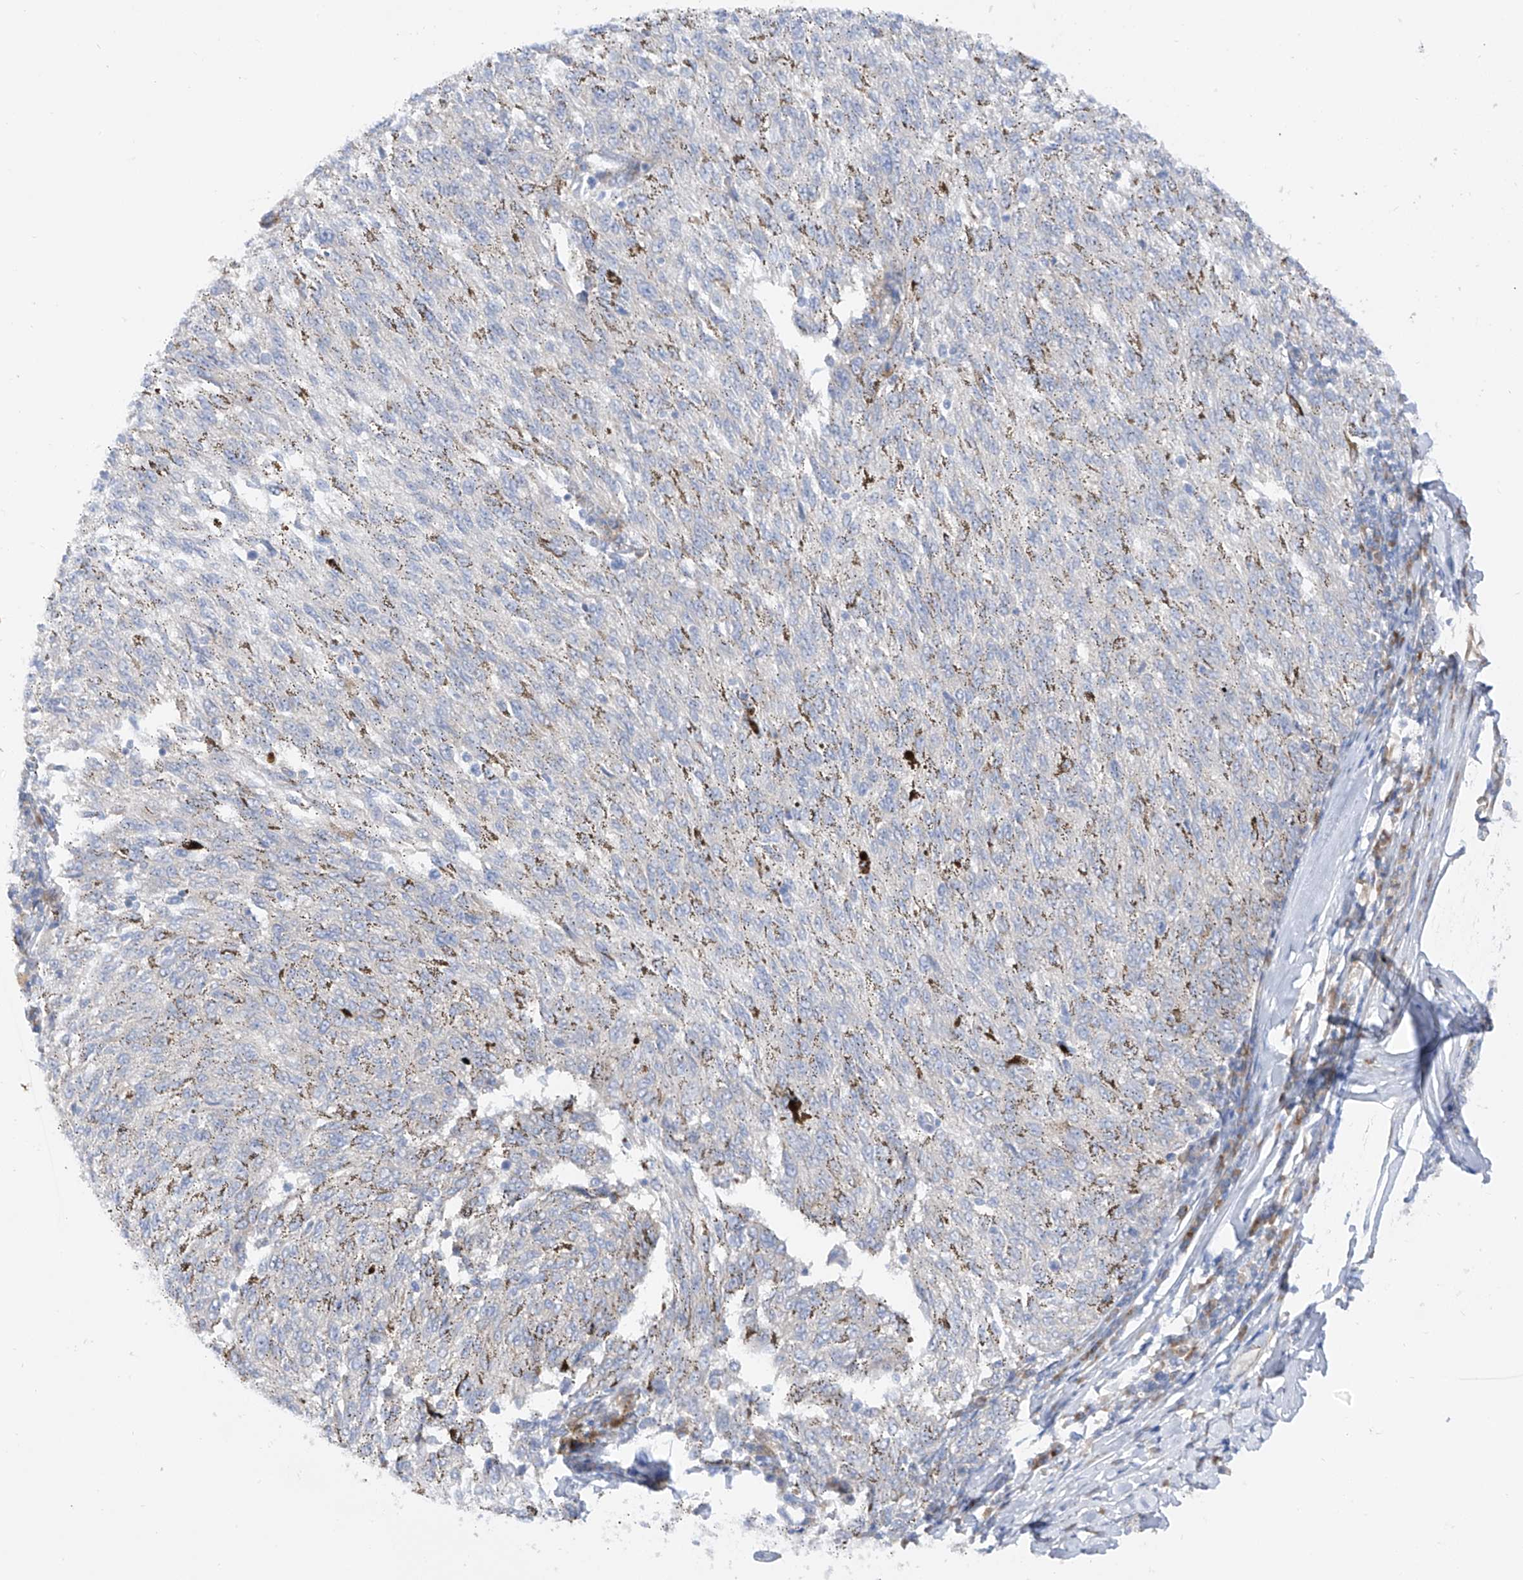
{"staining": {"intensity": "negative", "quantity": "none", "location": "none"}, "tissue": "melanoma", "cell_type": "Tumor cells", "image_type": "cancer", "snomed": [{"axis": "morphology", "description": "Malignant melanoma, NOS"}, {"axis": "topography", "description": "Skin"}], "caption": "The immunohistochemistry (IHC) image has no significant staining in tumor cells of melanoma tissue.", "gene": "LCA5", "patient": {"sex": "female", "age": 72}}